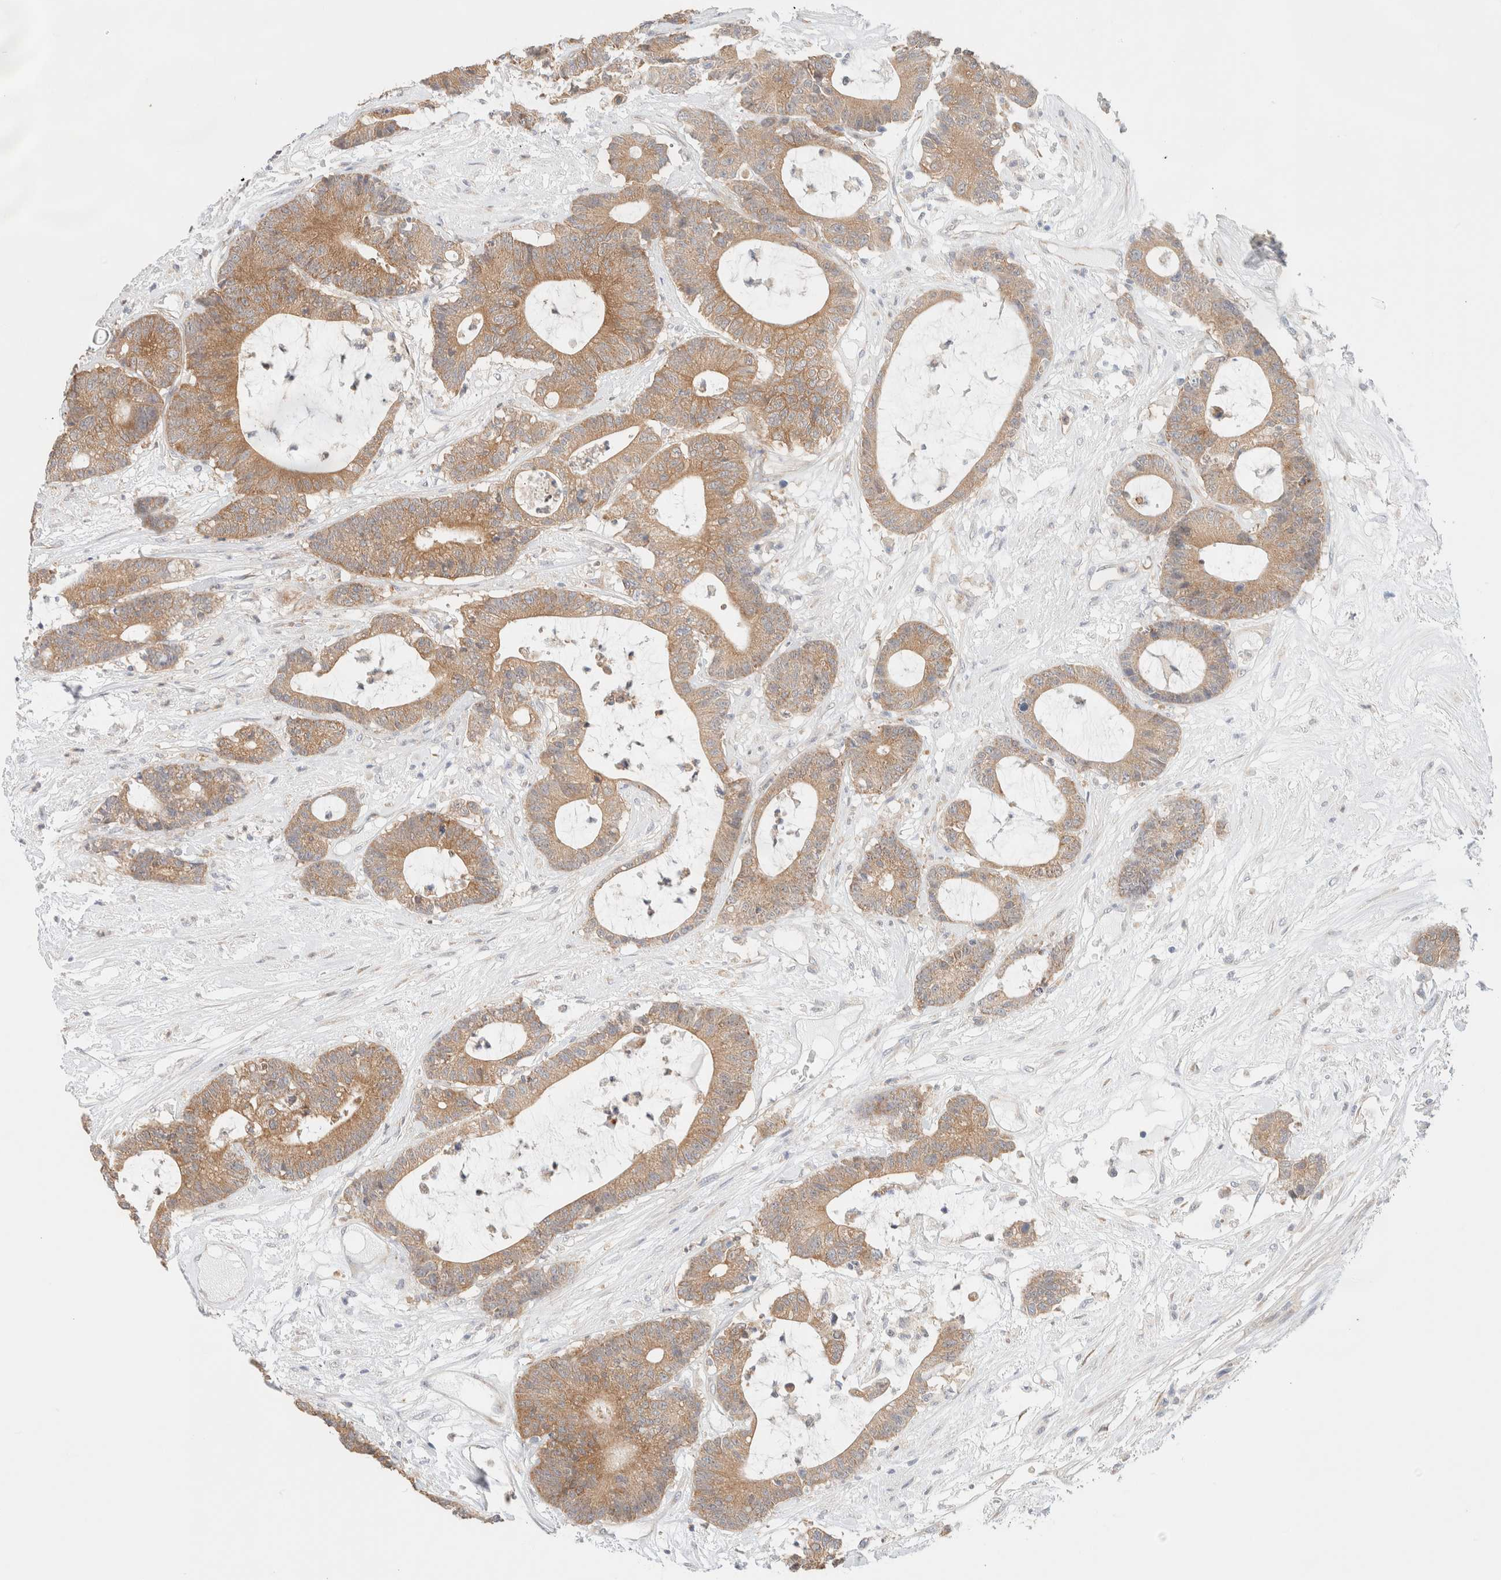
{"staining": {"intensity": "moderate", "quantity": ">75%", "location": "cytoplasmic/membranous"}, "tissue": "colorectal cancer", "cell_type": "Tumor cells", "image_type": "cancer", "snomed": [{"axis": "morphology", "description": "Adenocarcinoma, NOS"}, {"axis": "topography", "description": "Colon"}], "caption": "Colorectal cancer tissue displays moderate cytoplasmic/membranous expression in approximately >75% of tumor cells", "gene": "UNC13B", "patient": {"sex": "female", "age": 84}}